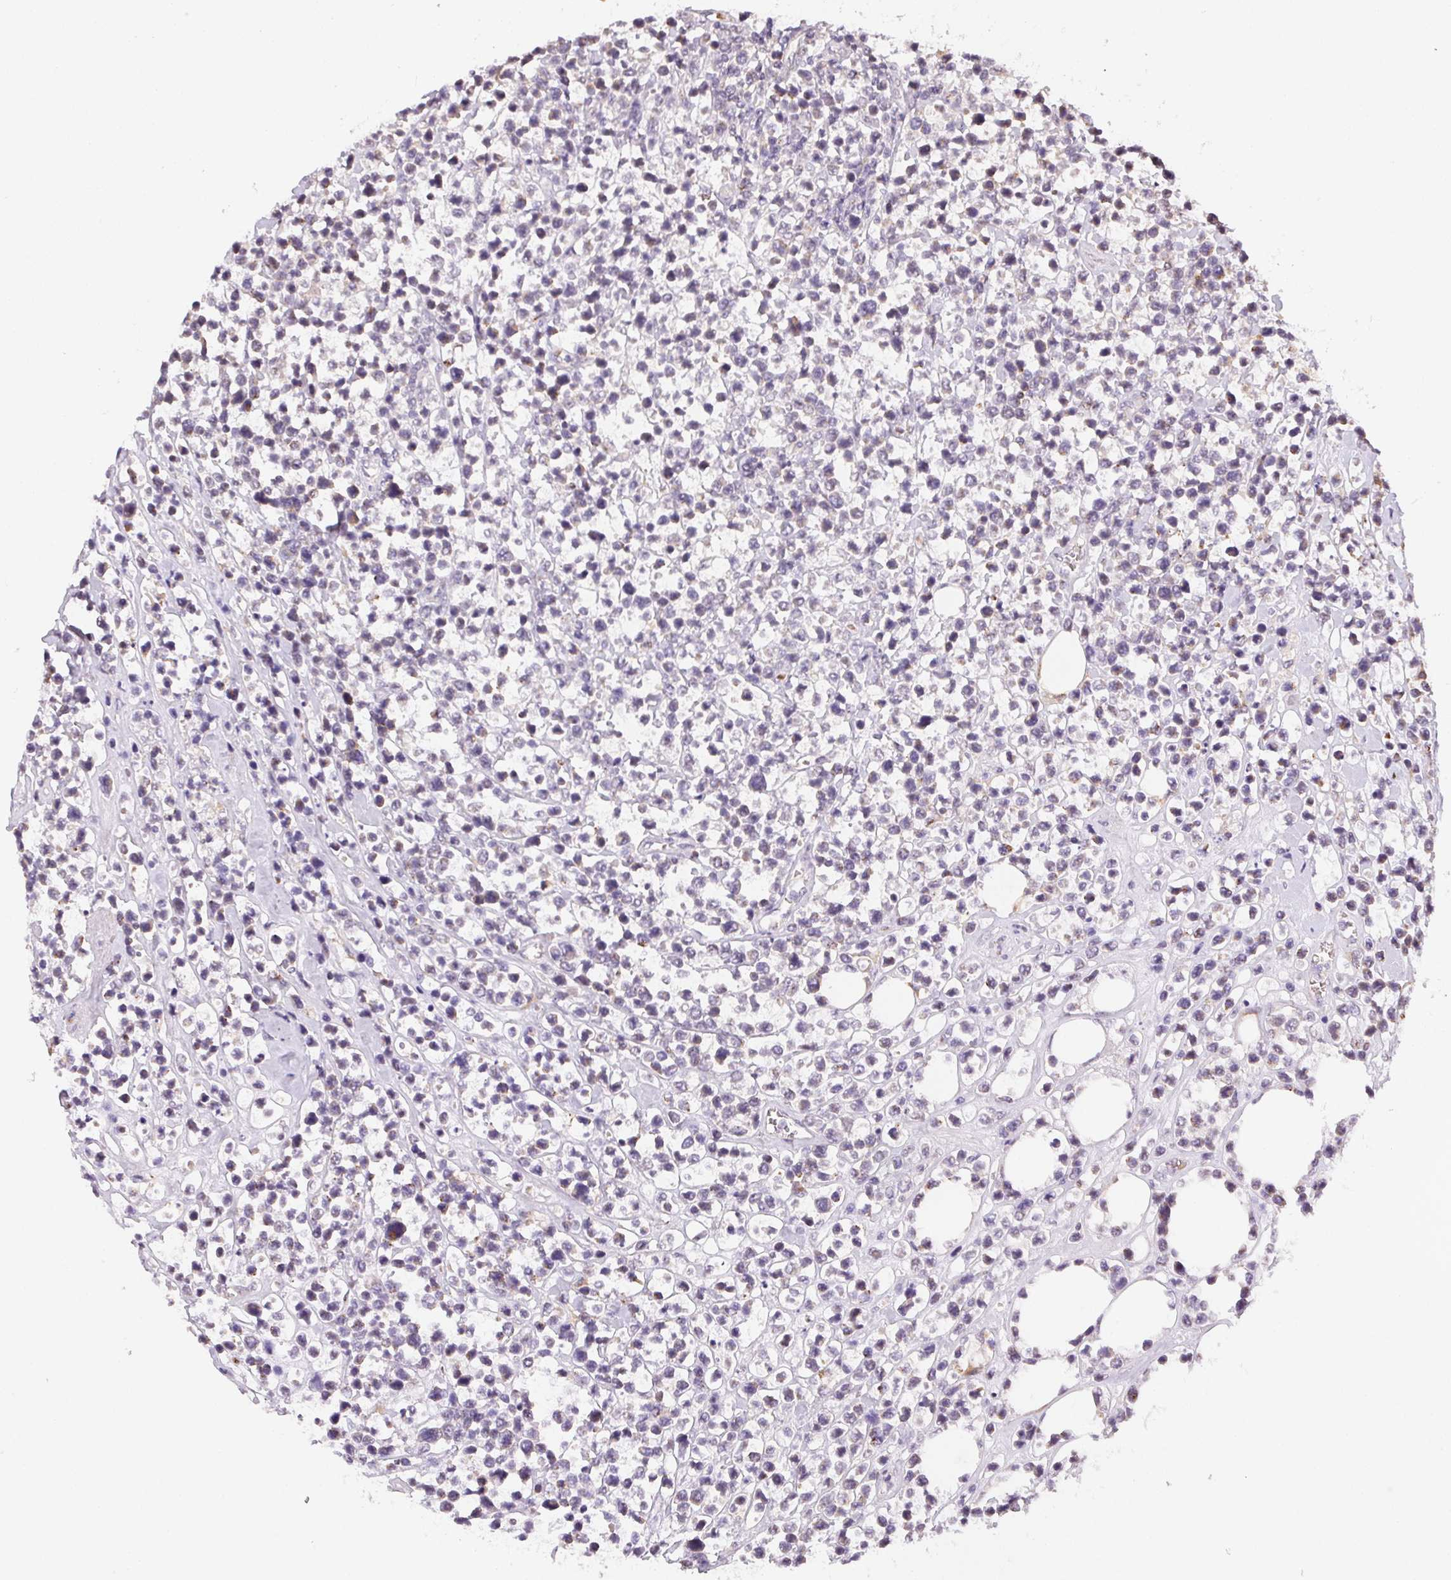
{"staining": {"intensity": "negative", "quantity": "none", "location": "none"}, "tissue": "lymphoma", "cell_type": "Tumor cells", "image_type": "cancer", "snomed": [{"axis": "morphology", "description": "Malignant lymphoma, non-Hodgkin's type, High grade"}, {"axis": "topography", "description": "Soft tissue"}], "caption": "There is no significant staining in tumor cells of high-grade malignant lymphoma, non-Hodgkin's type.", "gene": "METTL13", "patient": {"sex": "female", "age": 56}}